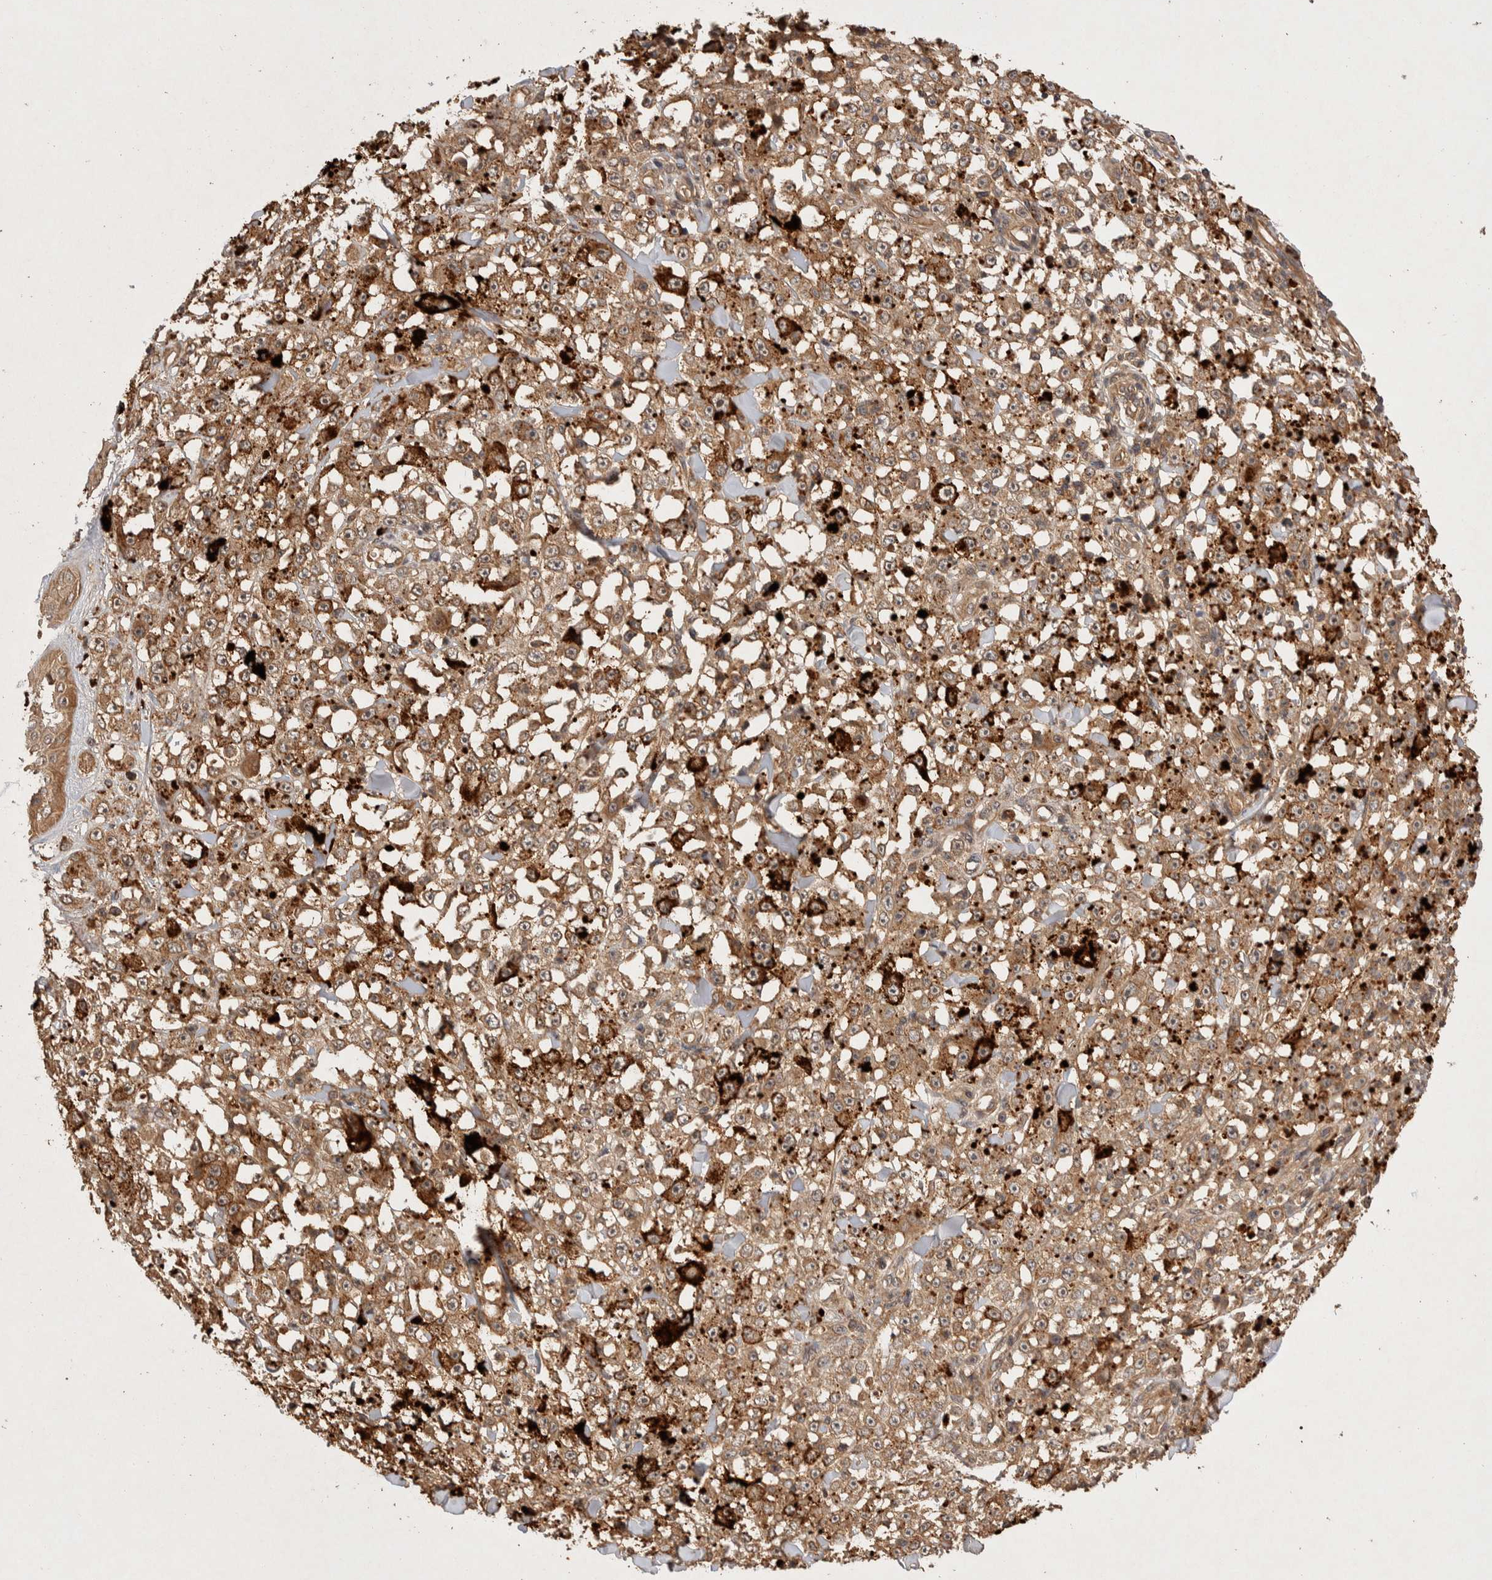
{"staining": {"intensity": "moderate", "quantity": ">75%", "location": "cytoplasmic/membranous"}, "tissue": "melanoma", "cell_type": "Tumor cells", "image_type": "cancer", "snomed": [{"axis": "morphology", "description": "Malignant melanoma, NOS"}, {"axis": "topography", "description": "Skin"}], "caption": "Melanoma was stained to show a protein in brown. There is medium levels of moderate cytoplasmic/membranous positivity in approximately >75% of tumor cells.", "gene": "NSMAF", "patient": {"sex": "female", "age": 82}}